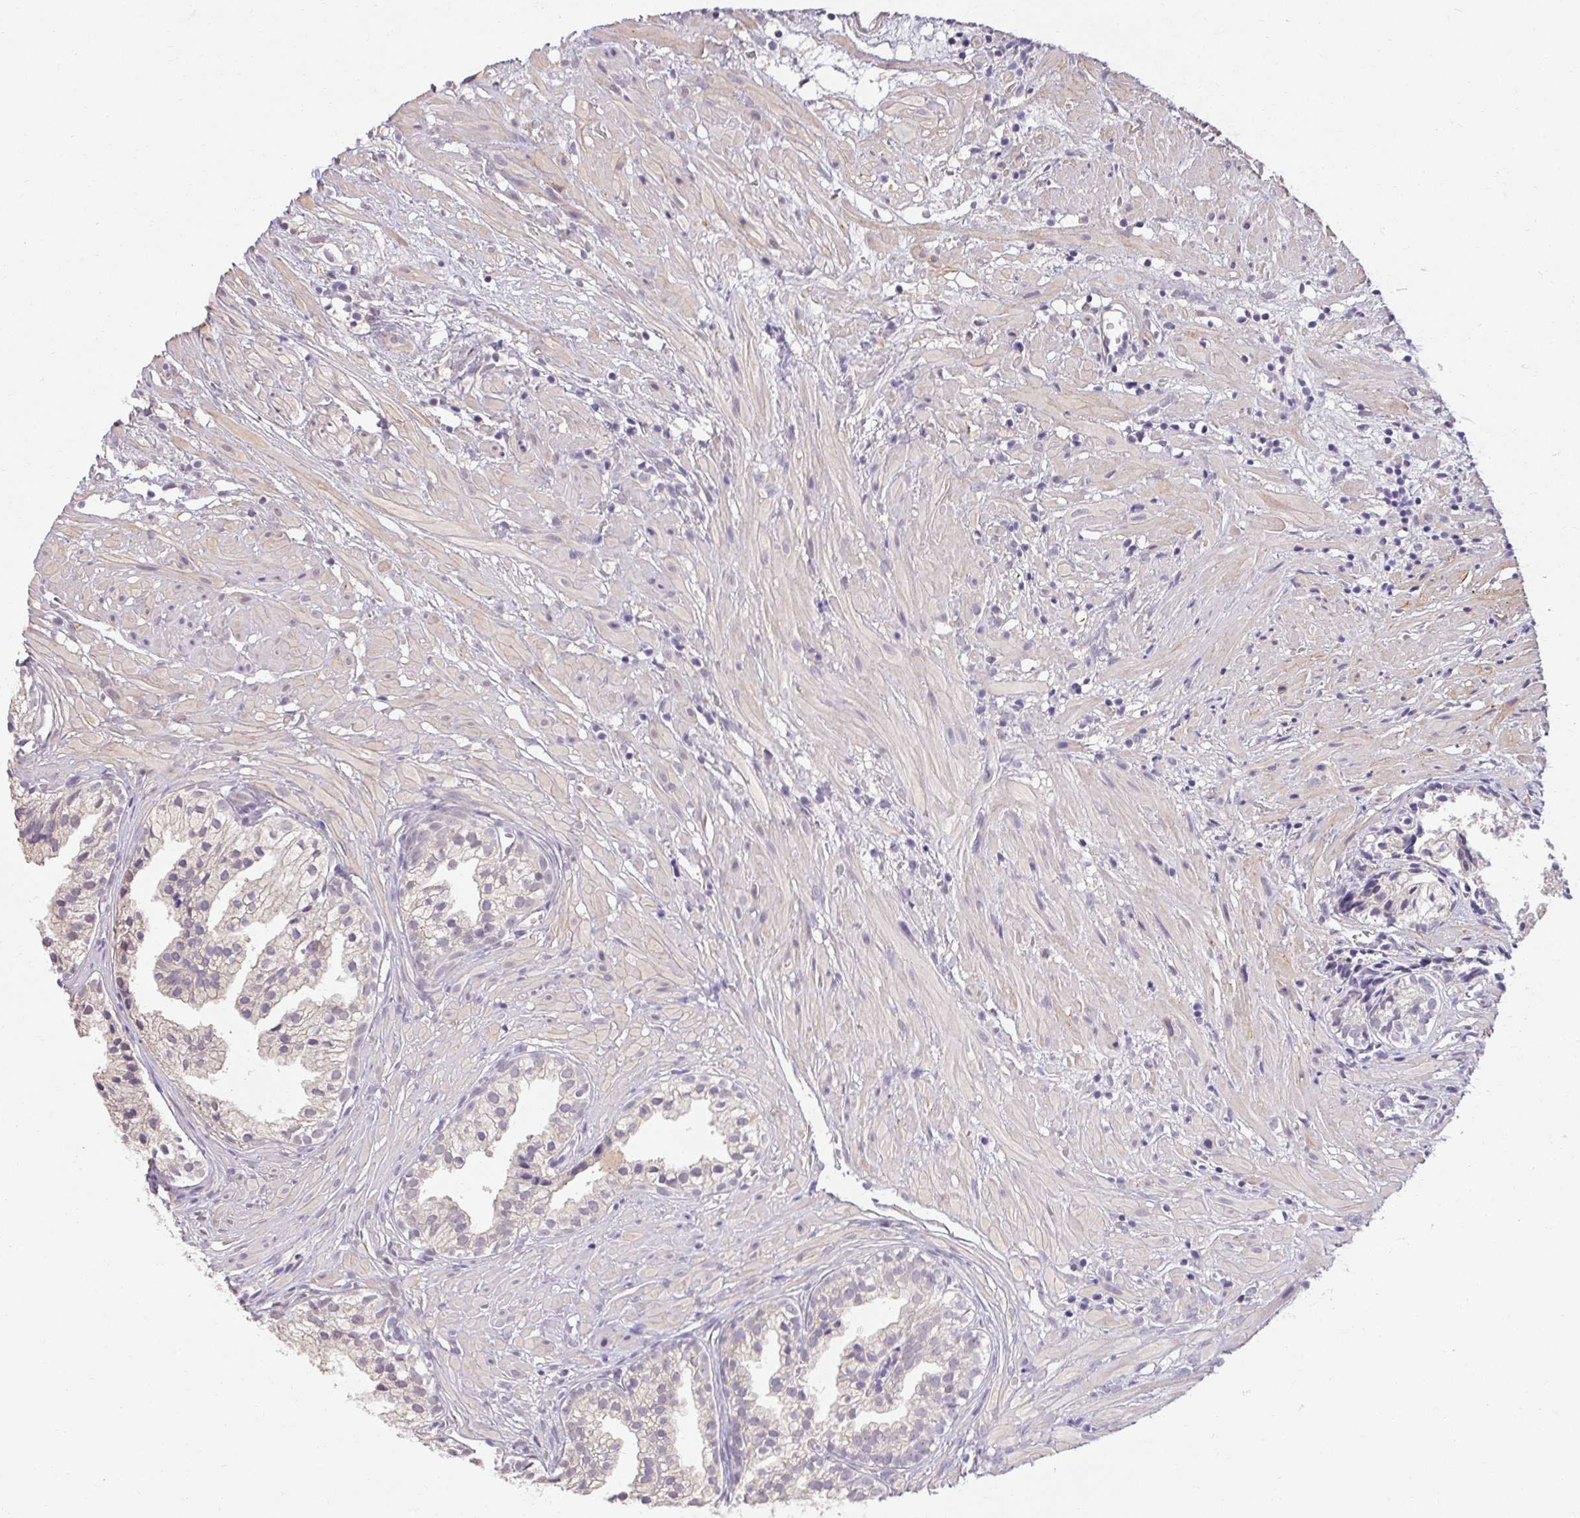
{"staining": {"intensity": "negative", "quantity": "none", "location": "none"}, "tissue": "prostate cancer", "cell_type": "Tumor cells", "image_type": "cancer", "snomed": [{"axis": "morphology", "description": "Adenocarcinoma, High grade"}, {"axis": "topography", "description": "Prostate"}], "caption": "Tumor cells are negative for brown protein staining in prostate cancer.", "gene": "TMEM52B", "patient": {"sex": "male", "age": 58}}